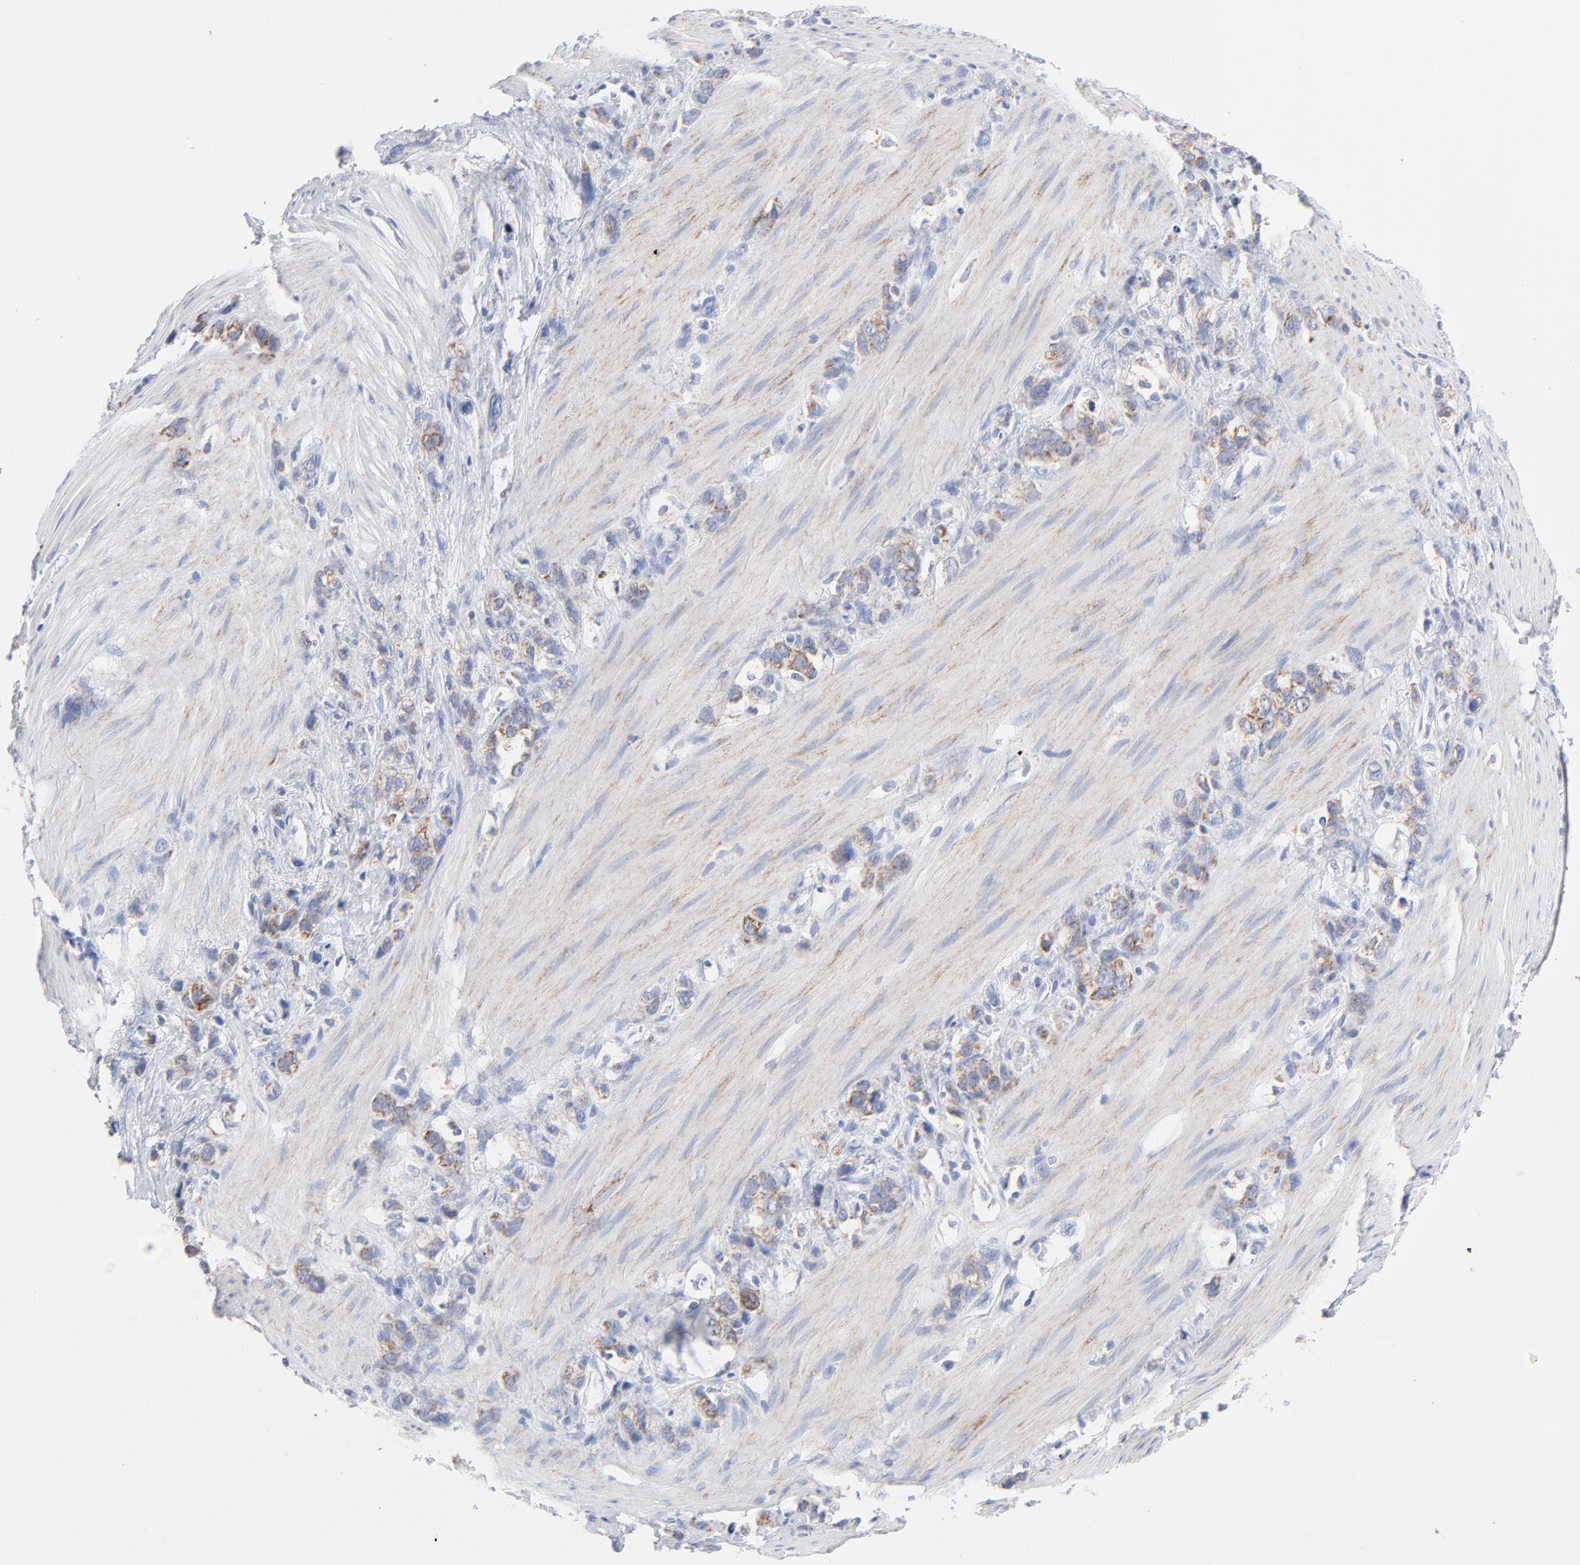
{"staining": {"intensity": "moderate", "quantity": "<25%", "location": "cytoplasmic/membranous"}, "tissue": "stomach cancer", "cell_type": "Tumor cells", "image_type": "cancer", "snomed": [{"axis": "morphology", "description": "Normal tissue, NOS"}, {"axis": "morphology", "description": "Adenocarcinoma, NOS"}, {"axis": "morphology", "description": "Adenocarcinoma, High grade"}, {"axis": "topography", "description": "Stomach, upper"}, {"axis": "topography", "description": "Stomach"}], "caption": "An immunohistochemistry (IHC) image of tumor tissue is shown. Protein staining in brown highlights moderate cytoplasmic/membranous positivity in stomach cancer (adenocarcinoma (high-grade)) within tumor cells. (DAB (3,3'-diaminobenzidine) IHC with brightfield microscopy, high magnification).", "gene": "CHCHD10", "patient": {"sex": "female", "age": 65}}